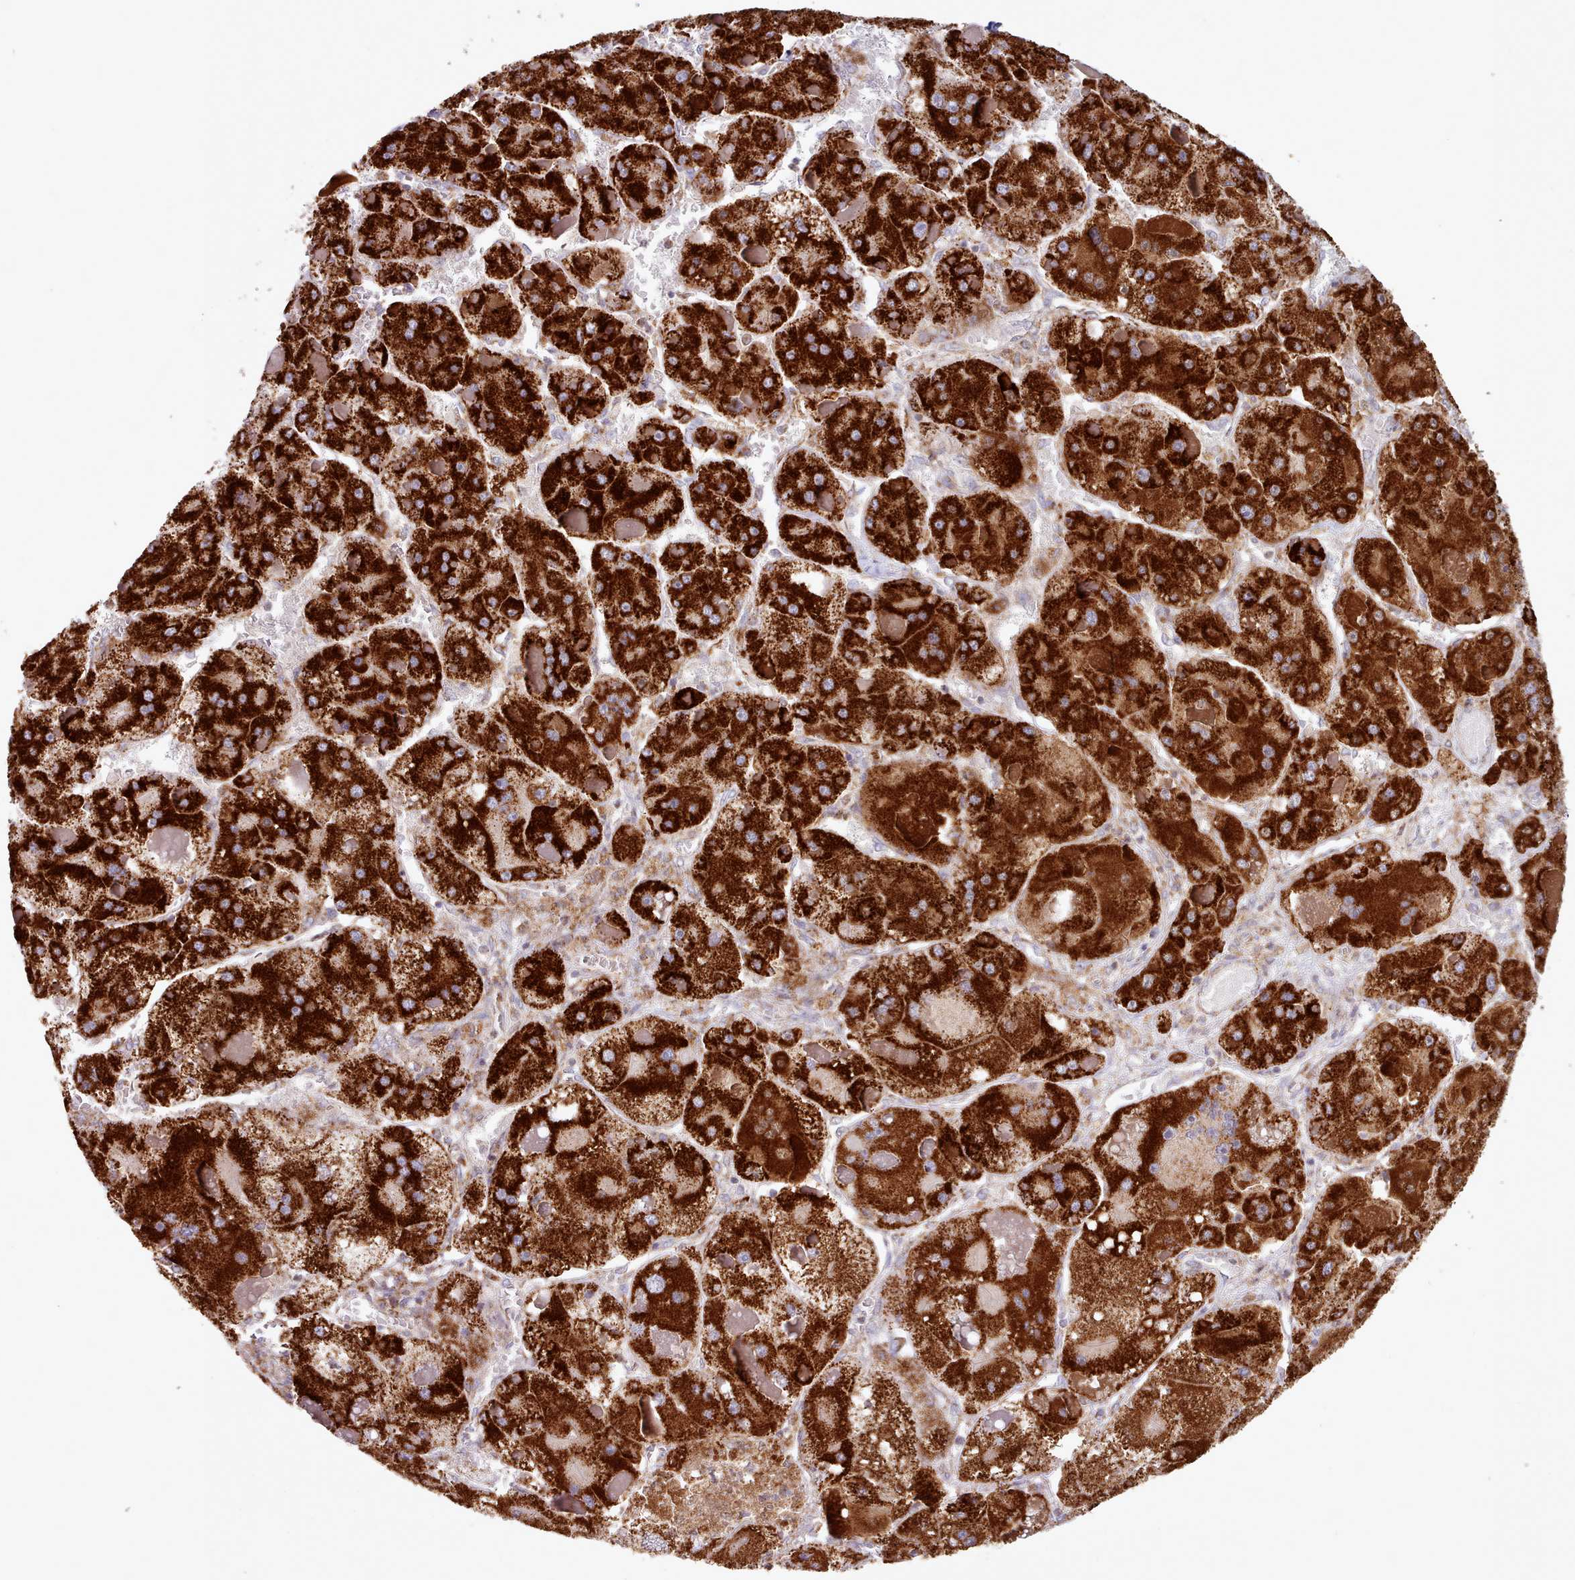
{"staining": {"intensity": "strong", "quantity": ">75%", "location": "cytoplasmic/membranous"}, "tissue": "liver cancer", "cell_type": "Tumor cells", "image_type": "cancer", "snomed": [{"axis": "morphology", "description": "Carcinoma, Hepatocellular, NOS"}, {"axis": "topography", "description": "Liver"}], "caption": "Immunohistochemical staining of human hepatocellular carcinoma (liver) exhibits high levels of strong cytoplasmic/membranous protein staining in approximately >75% of tumor cells.", "gene": "HSDL2", "patient": {"sex": "female", "age": 73}}